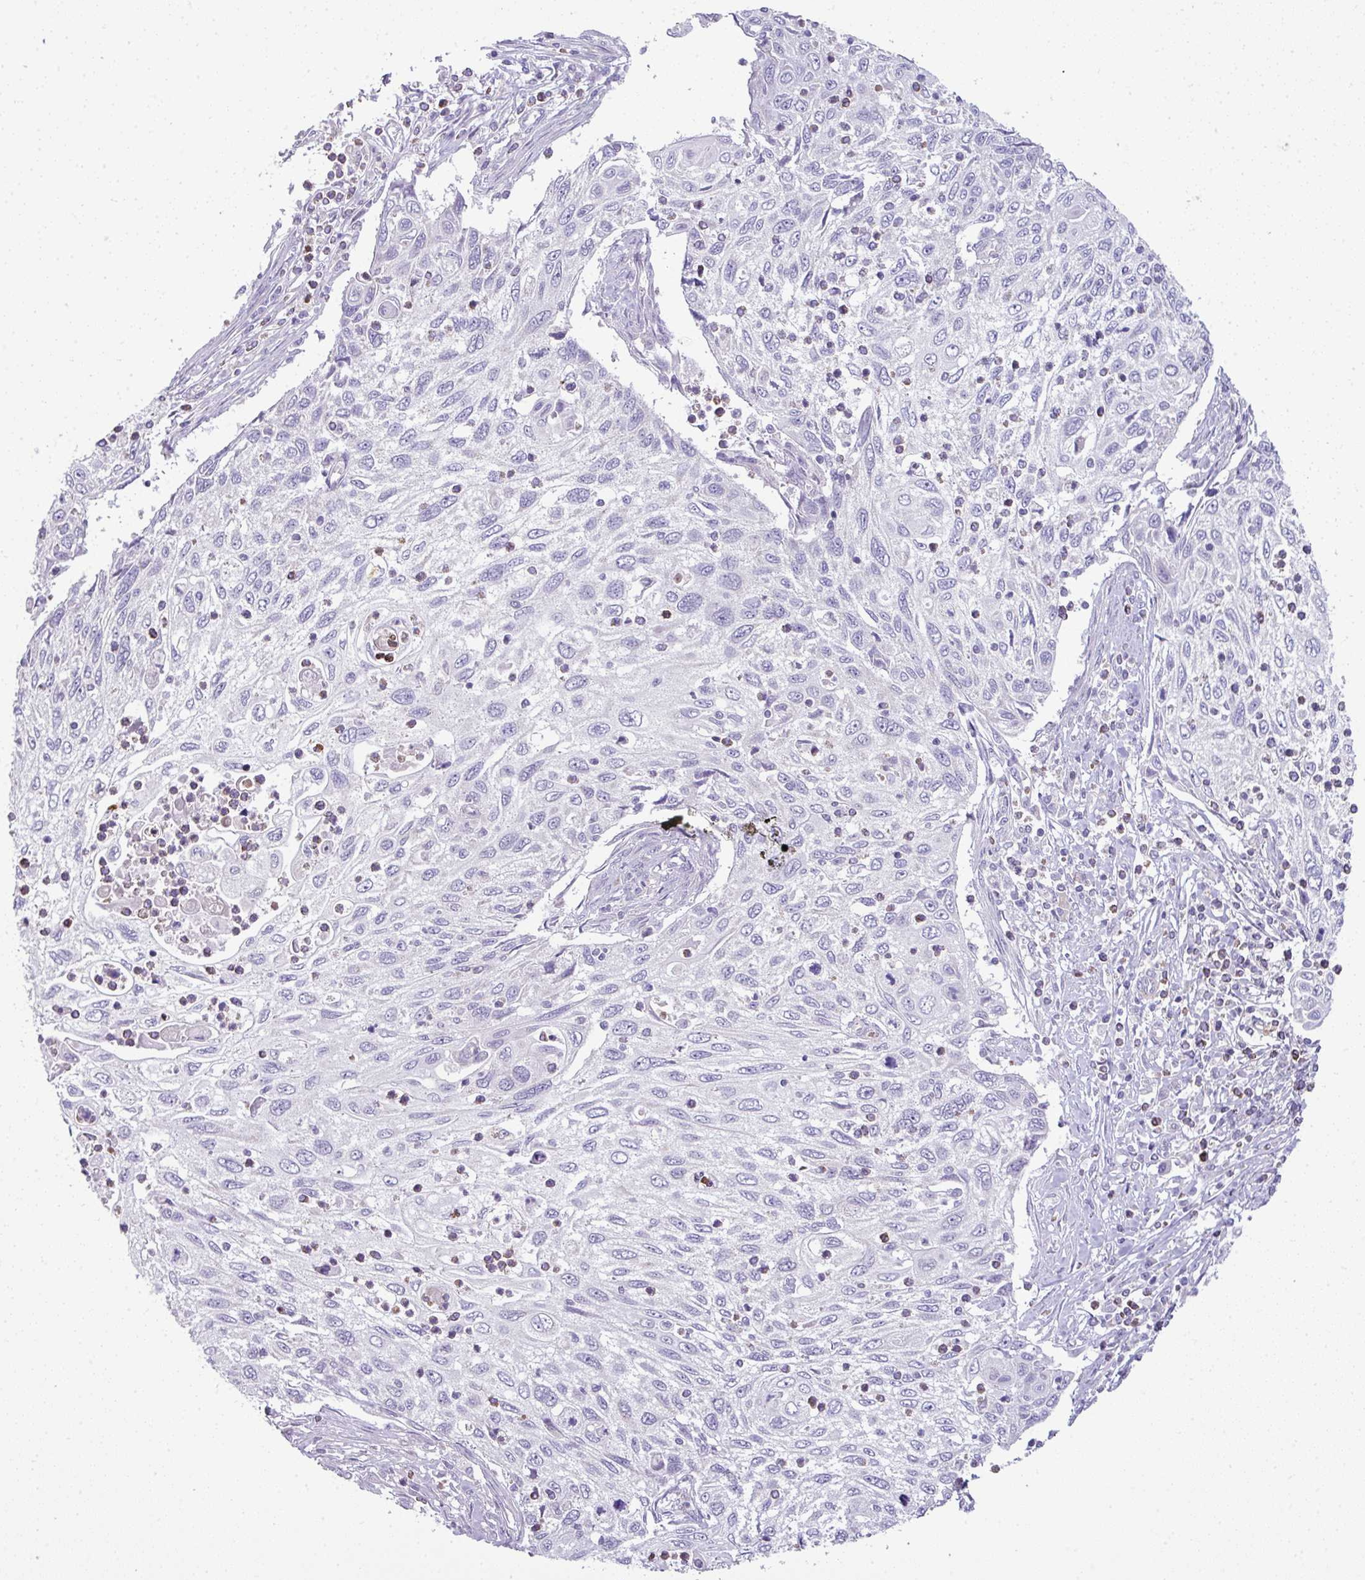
{"staining": {"intensity": "negative", "quantity": "none", "location": "none"}, "tissue": "cervical cancer", "cell_type": "Tumor cells", "image_type": "cancer", "snomed": [{"axis": "morphology", "description": "Squamous cell carcinoma, NOS"}, {"axis": "topography", "description": "Cervix"}], "caption": "Immunohistochemical staining of human cervical squamous cell carcinoma reveals no significant staining in tumor cells.", "gene": "HBEGF", "patient": {"sex": "female", "age": 70}}